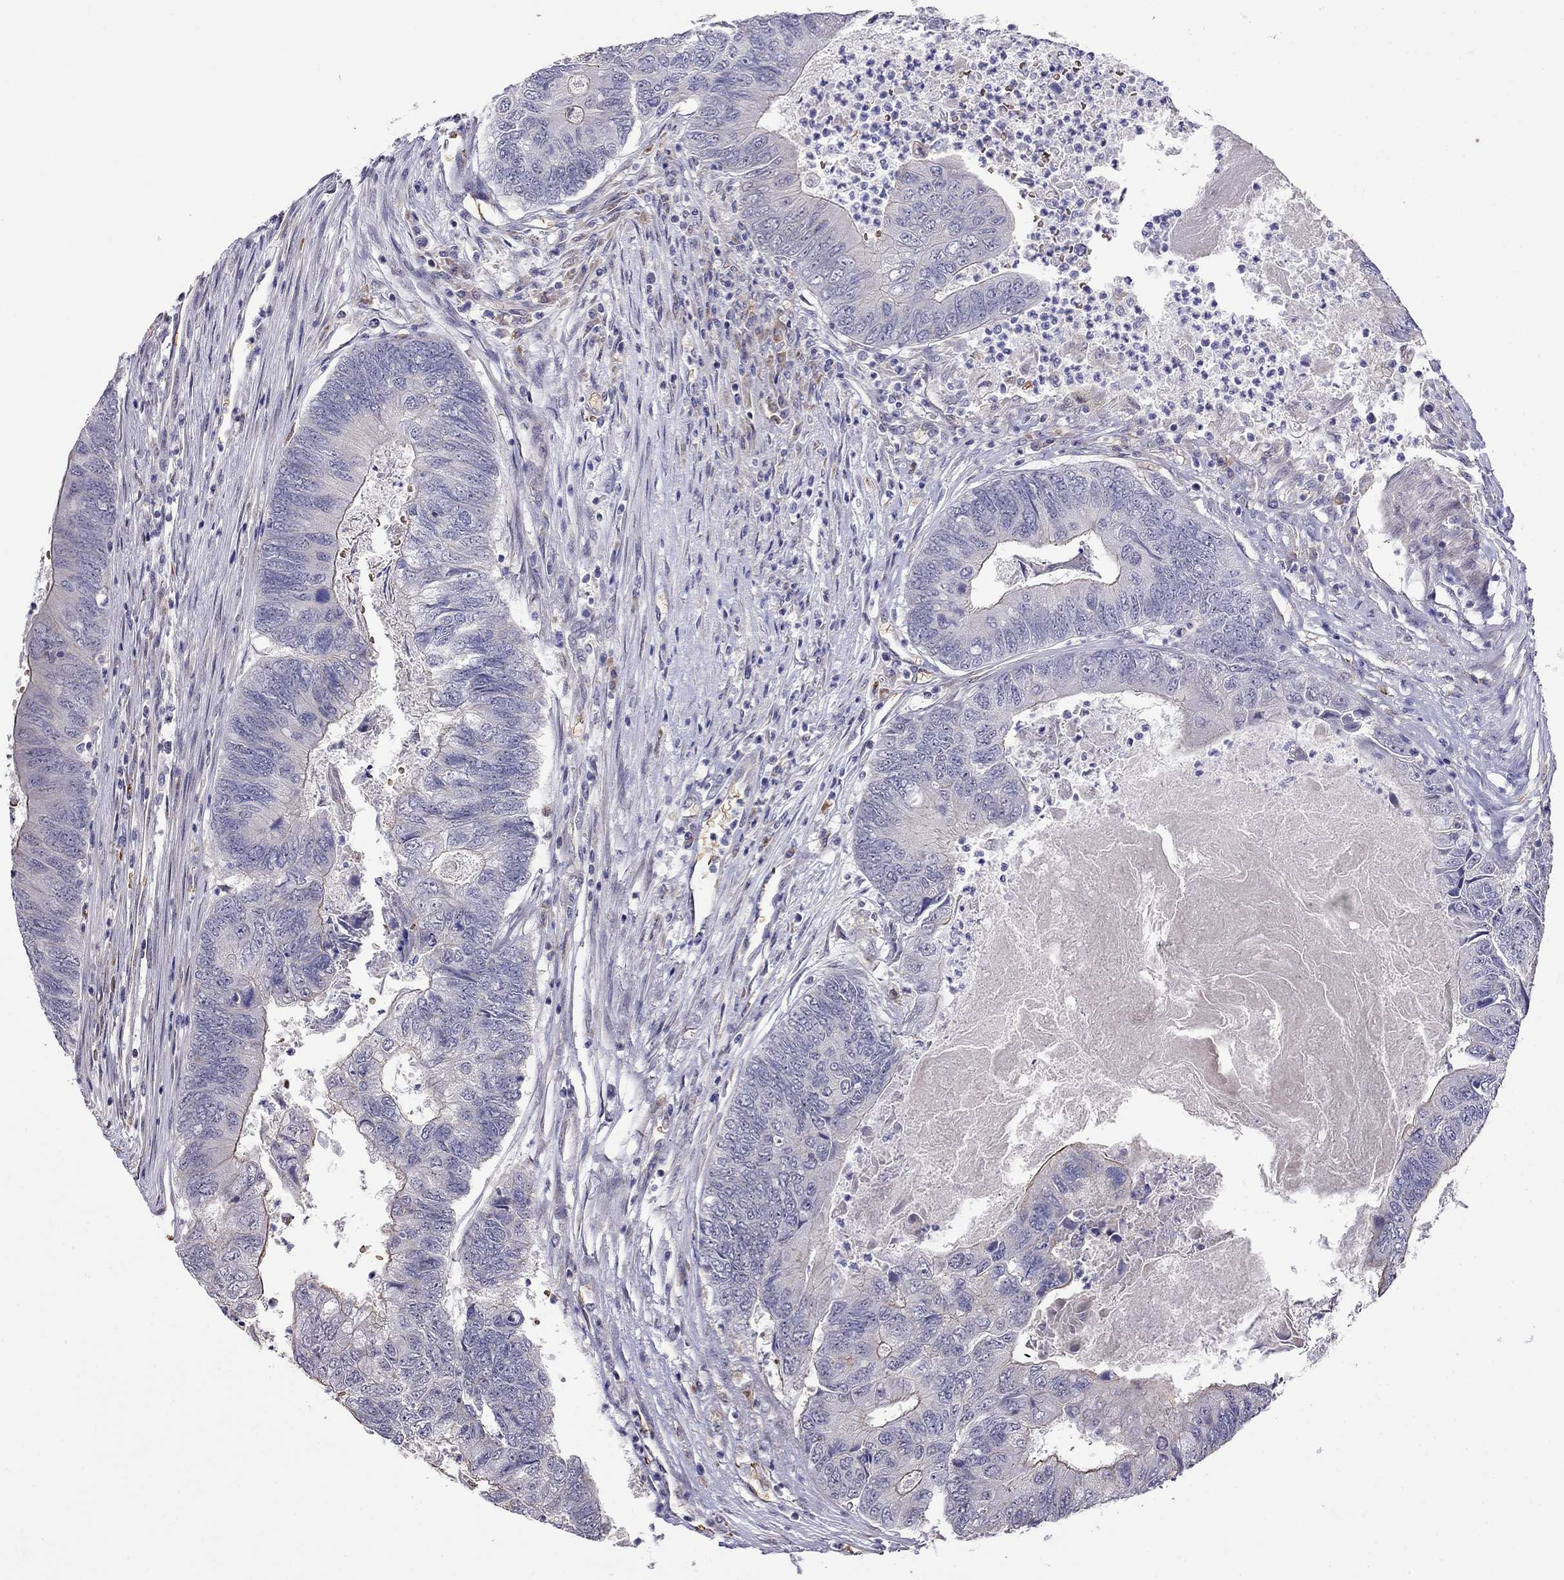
{"staining": {"intensity": "moderate", "quantity": "<25%", "location": "cytoplasmic/membranous"}, "tissue": "colorectal cancer", "cell_type": "Tumor cells", "image_type": "cancer", "snomed": [{"axis": "morphology", "description": "Adenocarcinoma, NOS"}, {"axis": "topography", "description": "Colon"}], "caption": "Colorectal adenocarcinoma stained with DAB (3,3'-diaminobenzidine) immunohistochemistry (IHC) shows low levels of moderate cytoplasmic/membranous expression in approximately <25% of tumor cells. (IHC, brightfield microscopy, high magnification).", "gene": "ADAM28", "patient": {"sex": "female", "age": 67}}